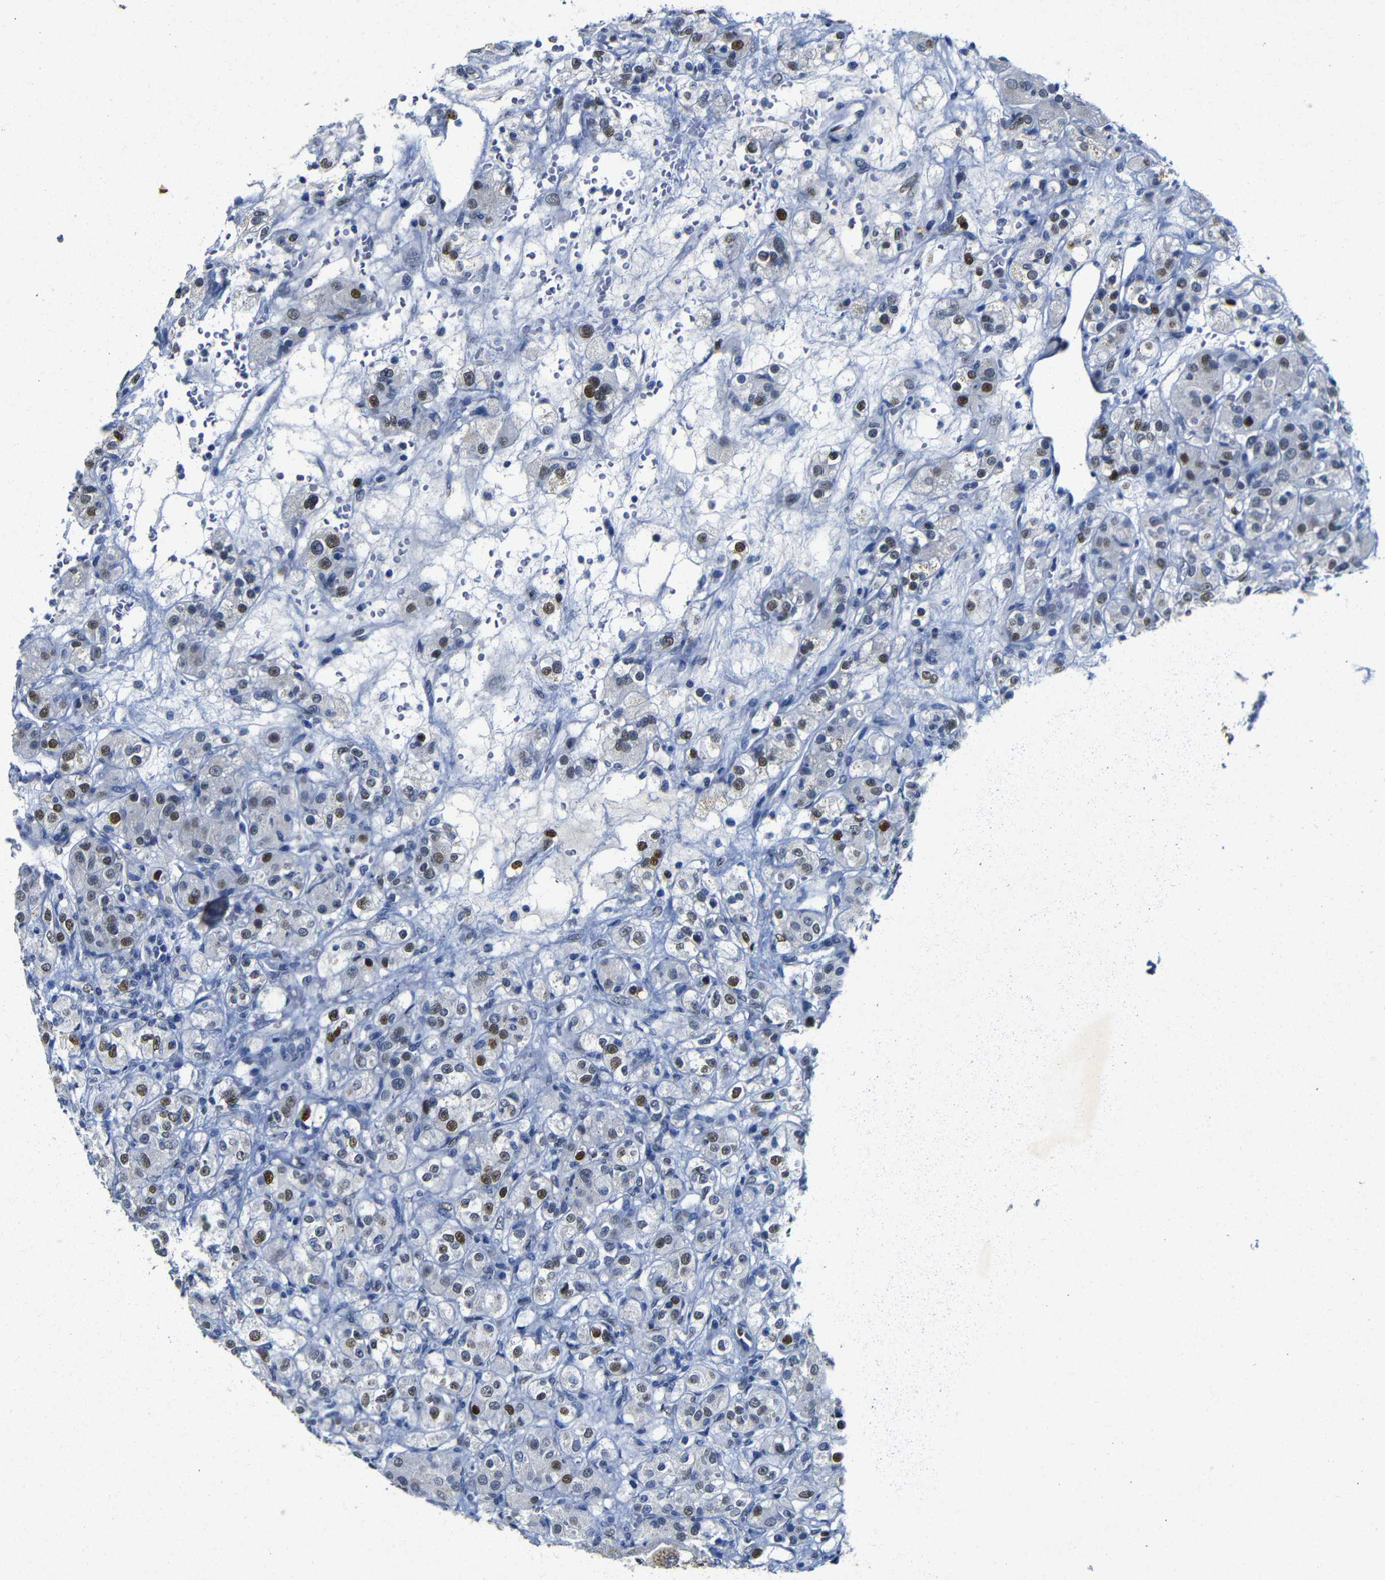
{"staining": {"intensity": "moderate", "quantity": "25%-75%", "location": "nuclear"}, "tissue": "renal cancer", "cell_type": "Tumor cells", "image_type": "cancer", "snomed": [{"axis": "morphology", "description": "Normal tissue, NOS"}, {"axis": "morphology", "description": "Adenocarcinoma, NOS"}, {"axis": "topography", "description": "Kidney"}], "caption": "Immunohistochemical staining of renal cancer displays medium levels of moderate nuclear protein staining in about 25%-75% of tumor cells.", "gene": "FOSL2", "patient": {"sex": "male", "age": 61}}